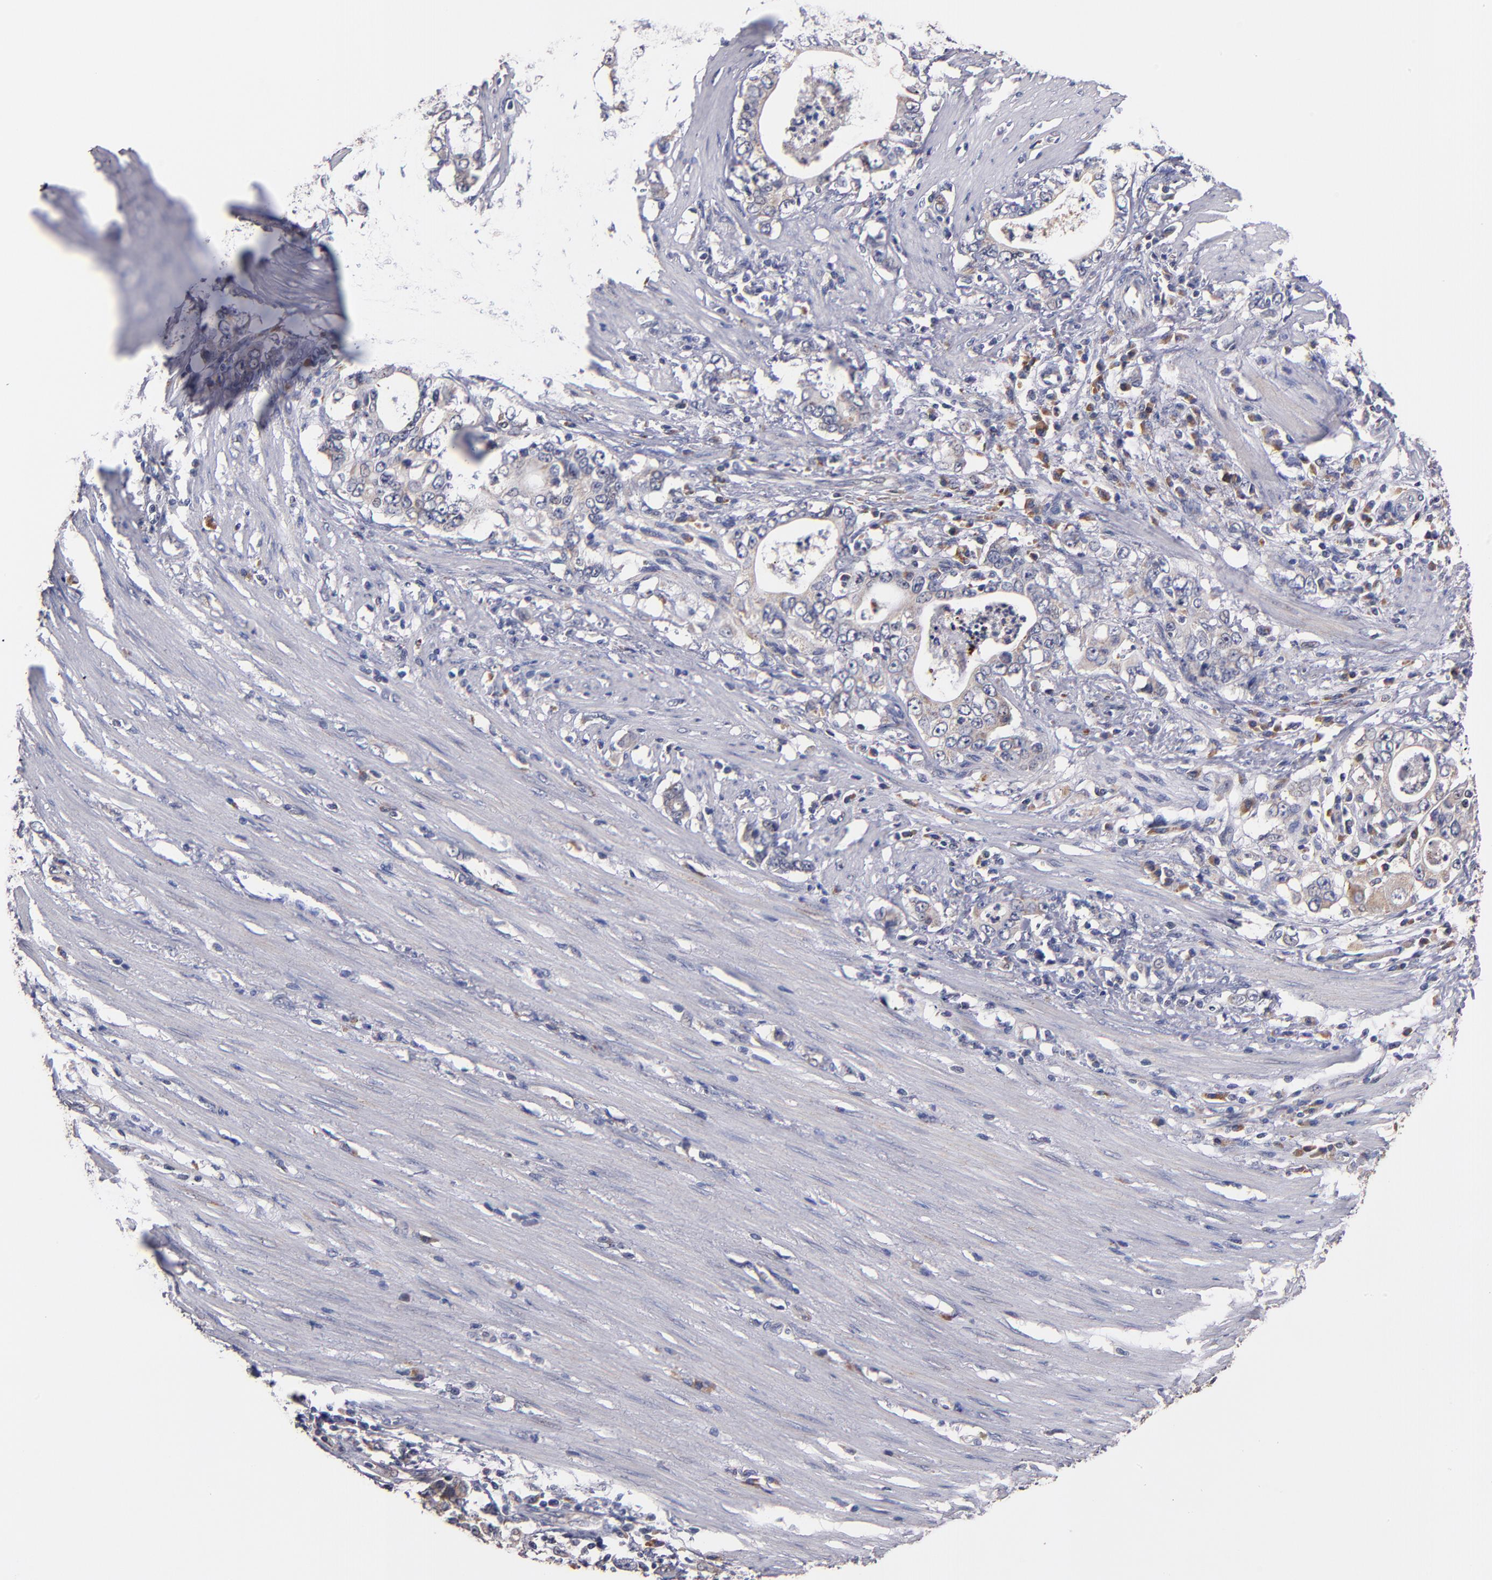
{"staining": {"intensity": "weak", "quantity": "<25%", "location": "cytoplasmic/membranous"}, "tissue": "stomach cancer", "cell_type": "Tumor cells", "image_type": "cancer", "snomed": [{"axis": "morphology", "description": "Adenocarcinoma, NOS"}, {"axis": "topography", "description": "Stomach, lower"}], "caption": "Immunohistochemical staining of human stomach cancer displays no significant positivity in tumor cells.", "gene": "DIABLO", "patient": {"sex": "female", "age": 72}}